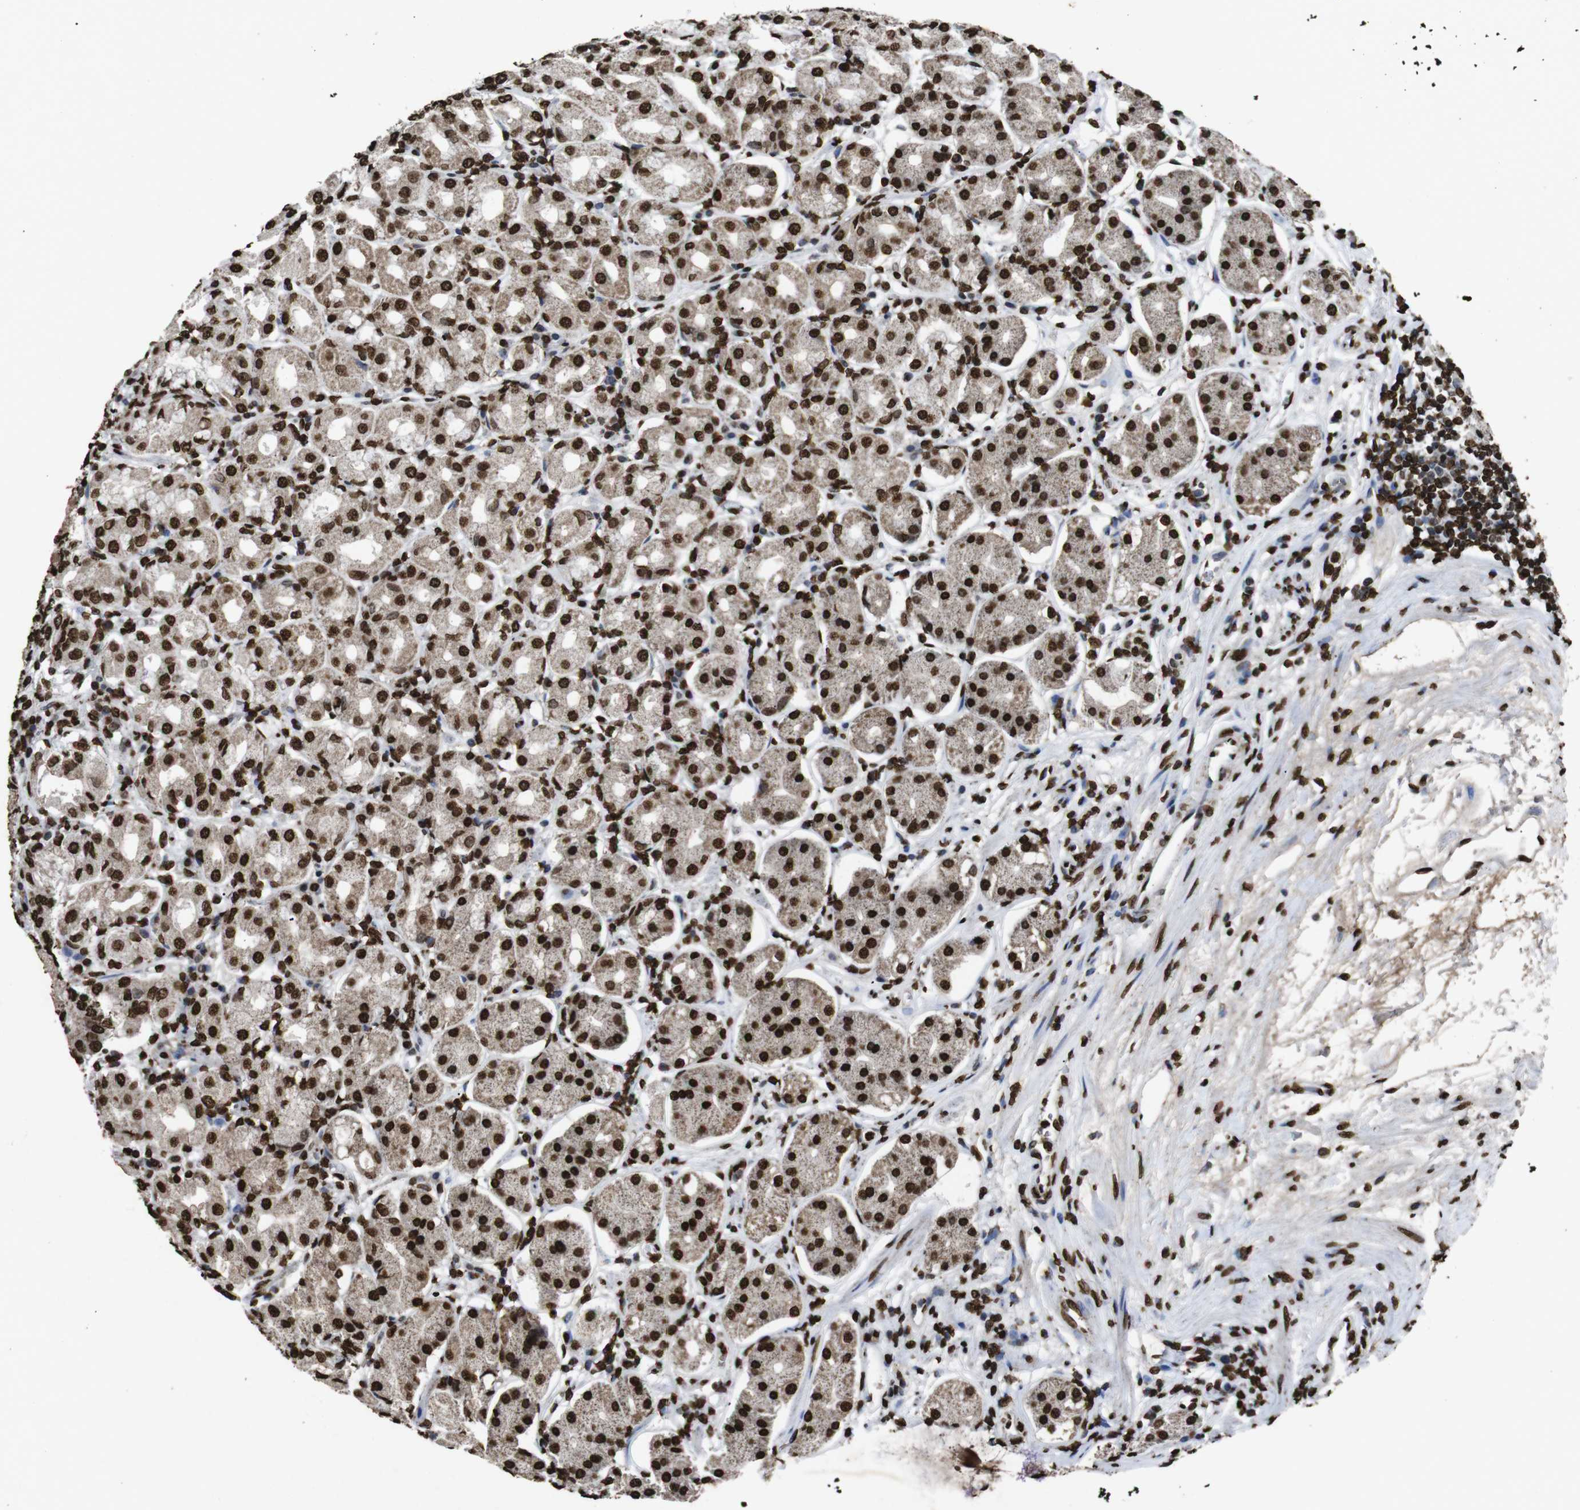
{"staining": {"intensity": "strong", "quantity": ">75%", "location": "nuclear"}, "tissue": "stomach", "cell_type": "Glandular cells", "image_type": "normal", "snomed": [{"axis": "morphology", "description": "Normal tissue, NOS"}, {"axis": "topography", "description": "Stomach"}, {"axis": "topography", "description": "Stomach, lower"}], "caption": "Immunohistochemical staining of unremarkable human stomach reveals strong nuclear protein positivity in about >75% of glandular cells.", "gene": "MDM2", "patient": {"sex": "female", "age": 56}}